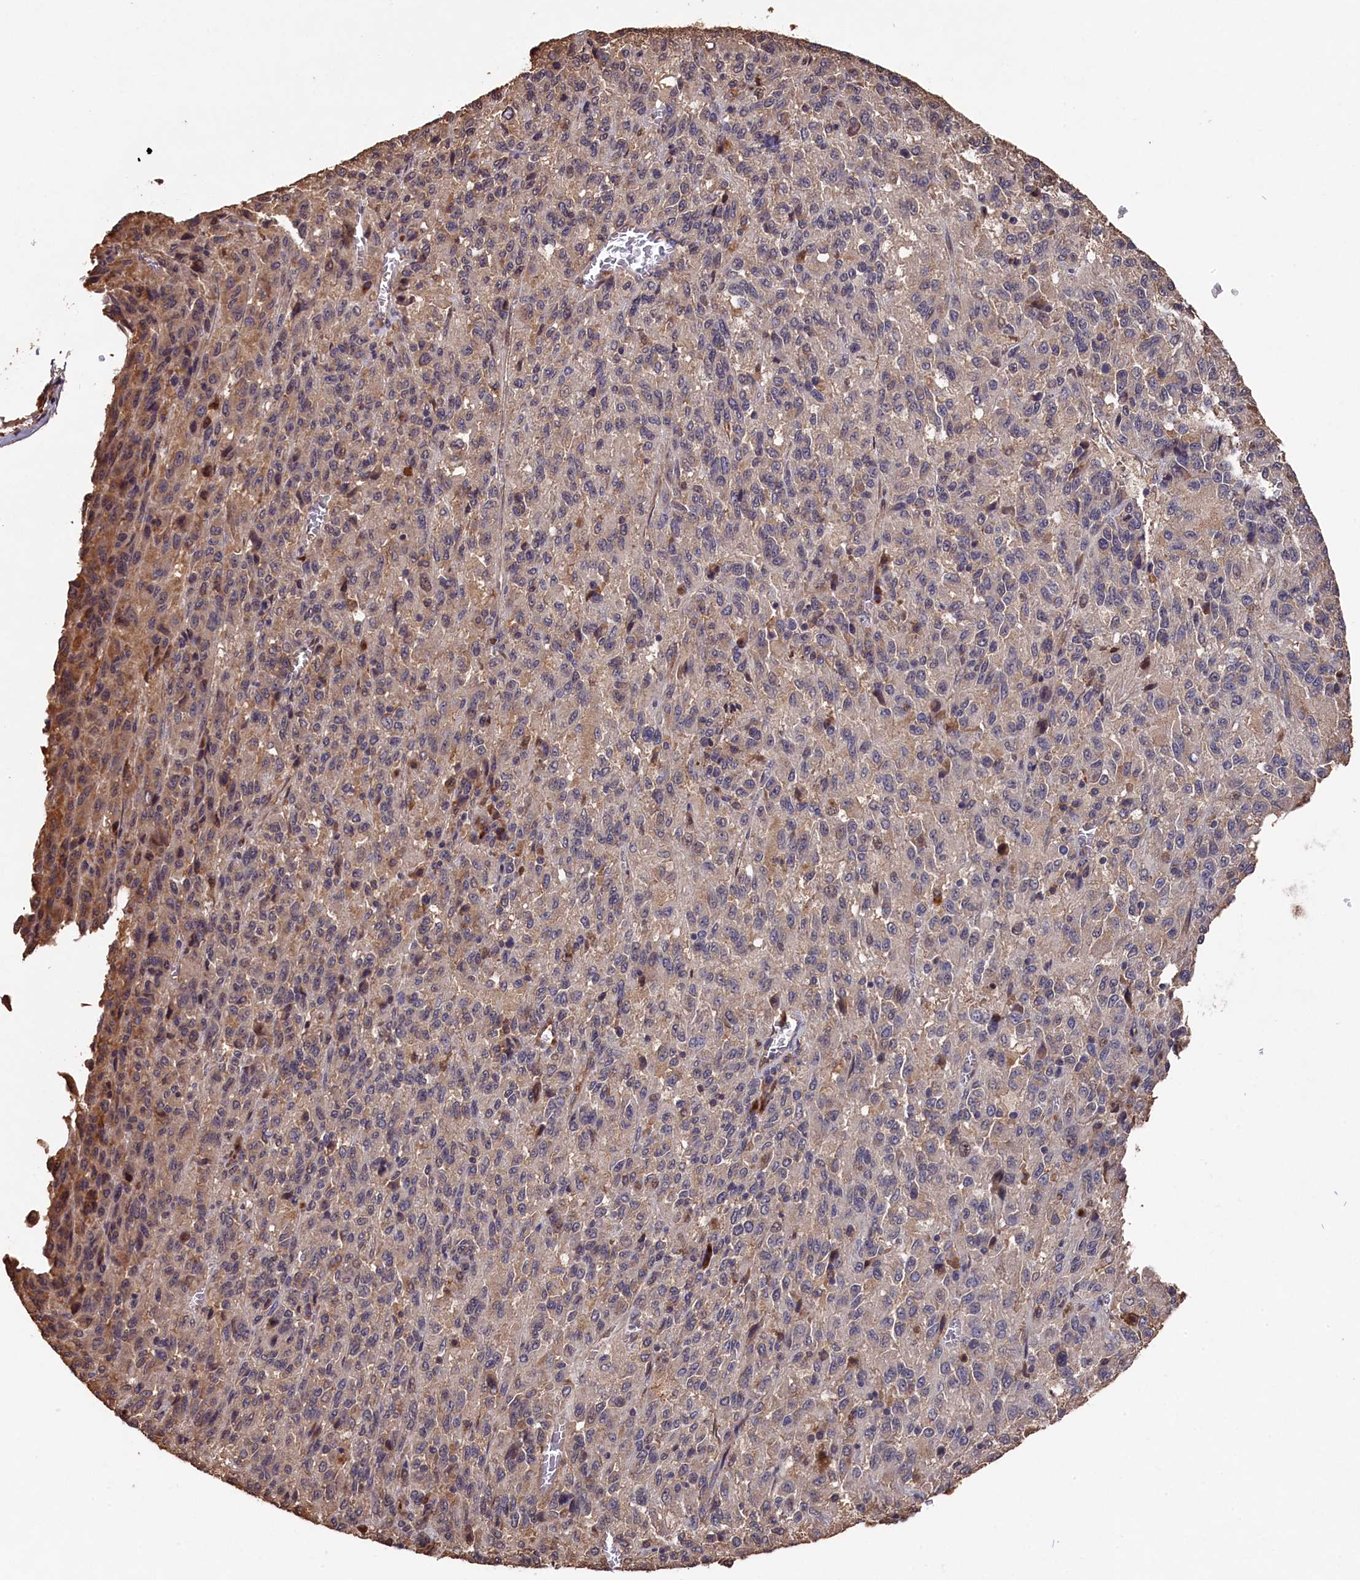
{"staining": {"intensity": "weak", "quantity": "<25%", "location": "cytoplasmic/membranous"}, "tissue": "melanoma", "cell_type": "Tumor cells", "image_type": "cancer", "snomed": [{"axis": "morphology", "description": "Malignant melanoma, Metastatic site"}, {"axis": "topography", "description": "Lung"}], "caption": "Immunohistochemical staining of malignant melanoma (metastatic site) shows no significant positivity in tumor cells.", "gene": "NAA60", "patient": {"sex": "male", "age": 64}}